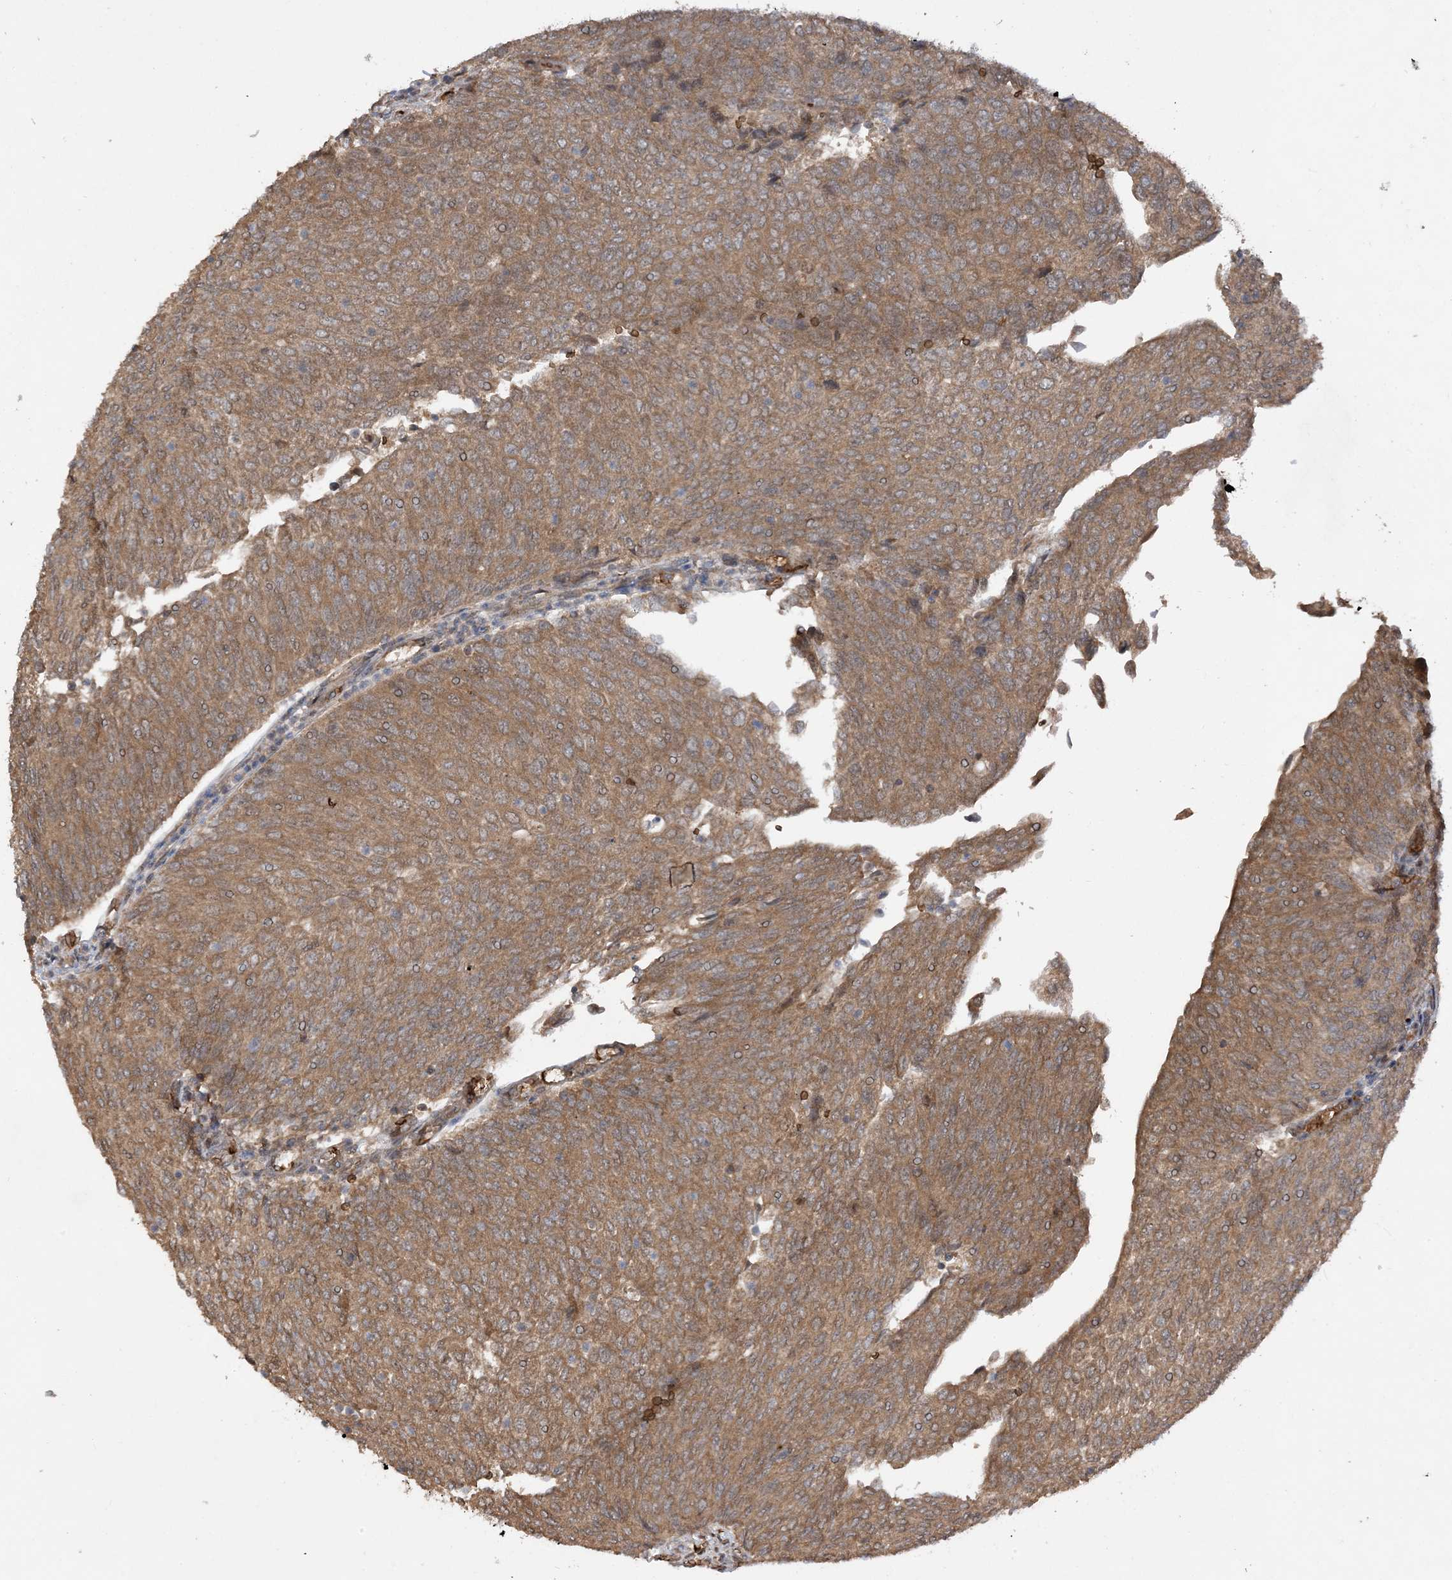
{"staining": {"intensity": "moderate", "quantity": ">75%", "location": "cytoplasmic/membranous"}, "tissue": "urothelial cancer", "cell_type": "Tumor cells", "image_type": "cancer", "snomed": [{"axis": "morphology", "description": "Urothelial carcinoma, Low grade"}, {"axis": "topography", "description": "Urinary bladder"}], "caption": "This is a photomicrograph of immunohistochemistry staining of low-grade urothelial carcinoma, which shows moderate expression in the cytoplasmic/membranous of tumor cells.", "gene": "PUSL1", "patient": {"sex": "female", "age": 79}}